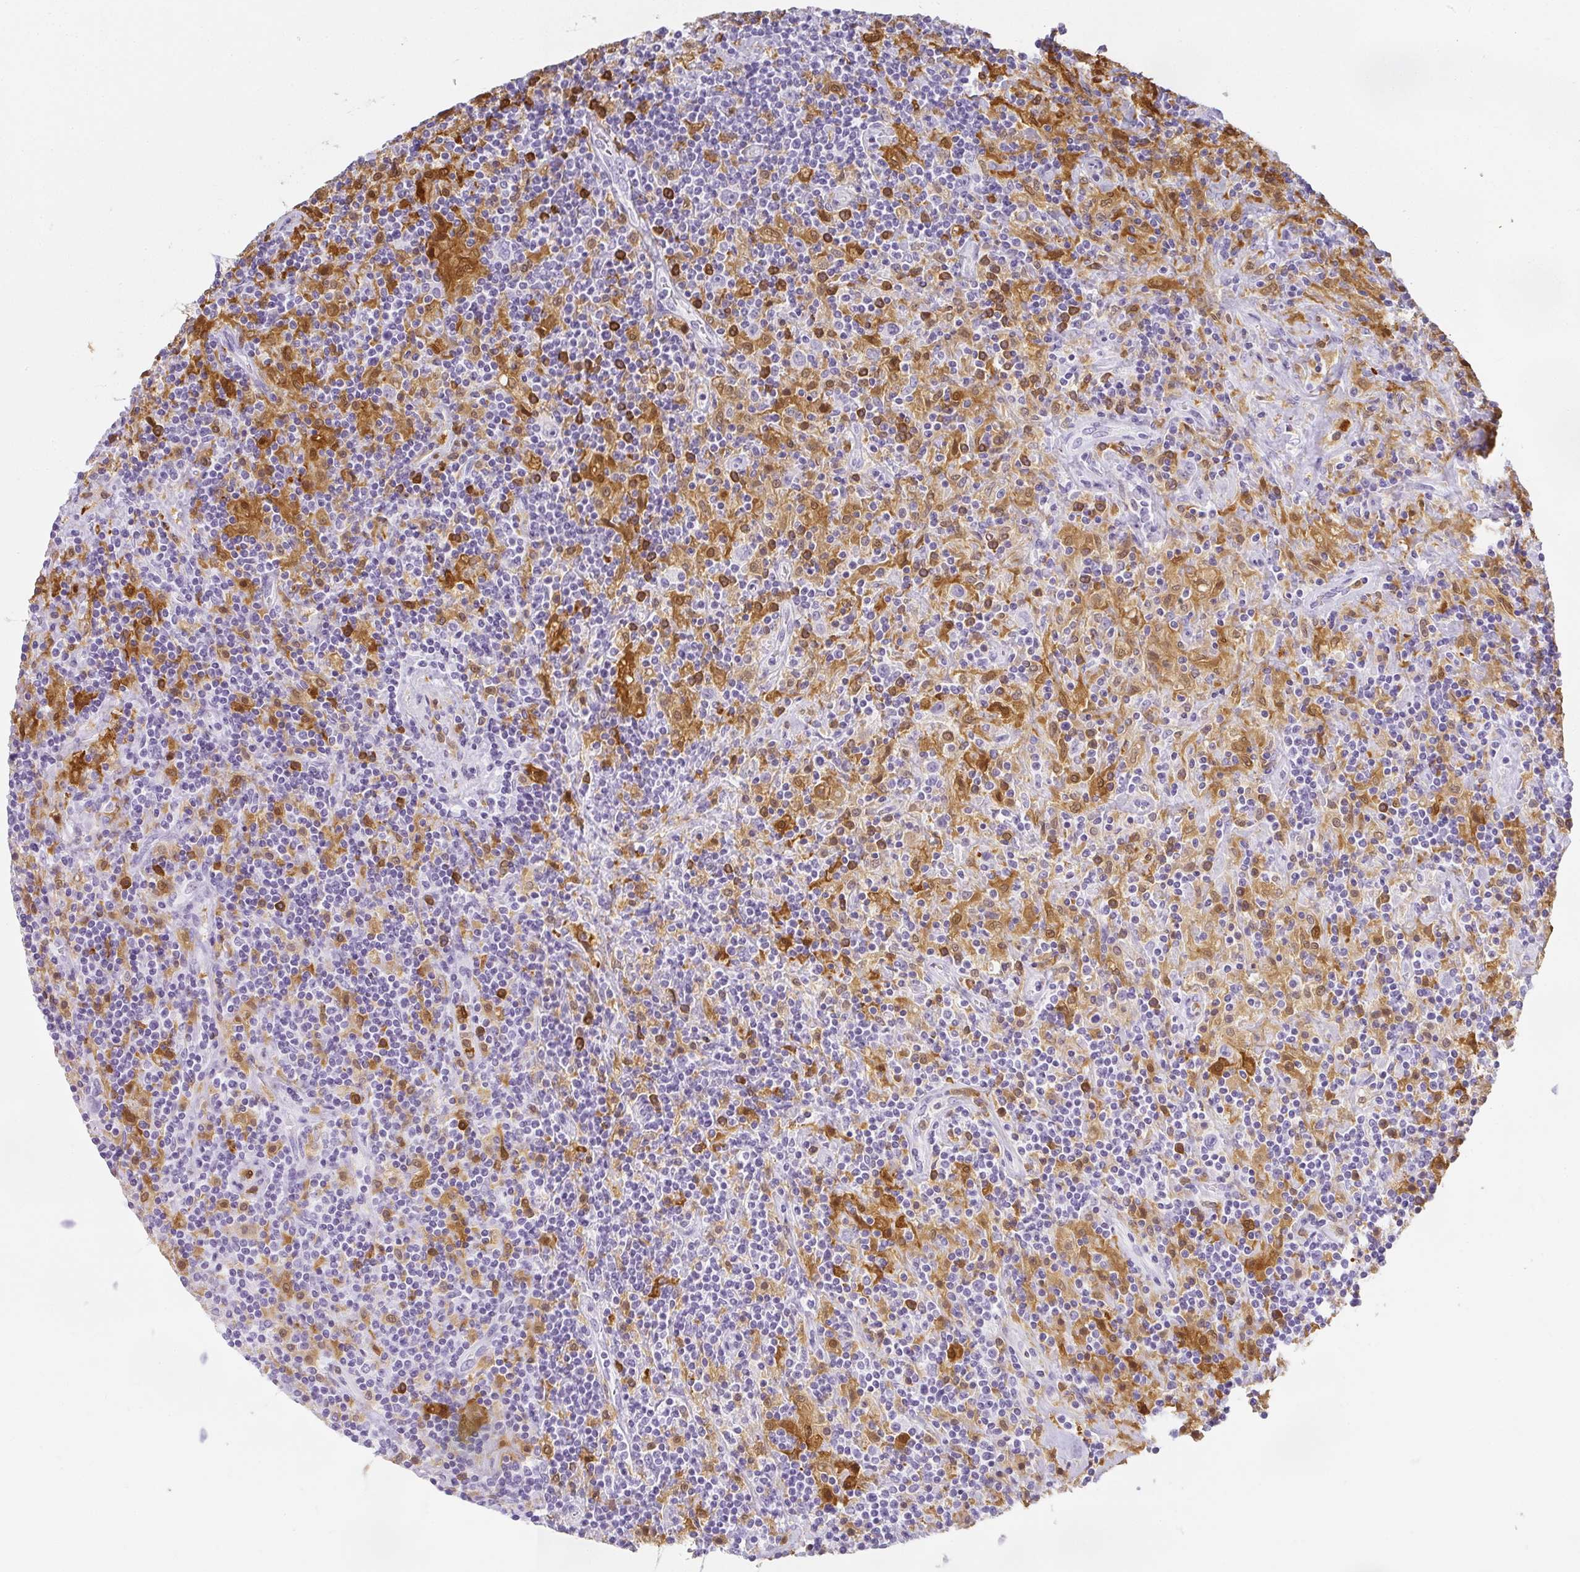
{"staining": {"intensity": "negative", "quantity": "none", "location": "none"}, "tissue": "lymphoma", "cell_type": "Tumor cells", "image_type": "cancer", "snomed": [{"axis": "morphology", "description": "Hodgkin's disease, NOS"}, {"axis": "topography", "description": "Lymph node"}], "caption": "This is an immunohistochemistry (IHC) photomicrograph of human Hodgkin's disease. There is no positivity in tumor cells.", "gene": "HK3", "patient": {"sex": "male", "age": 70}}